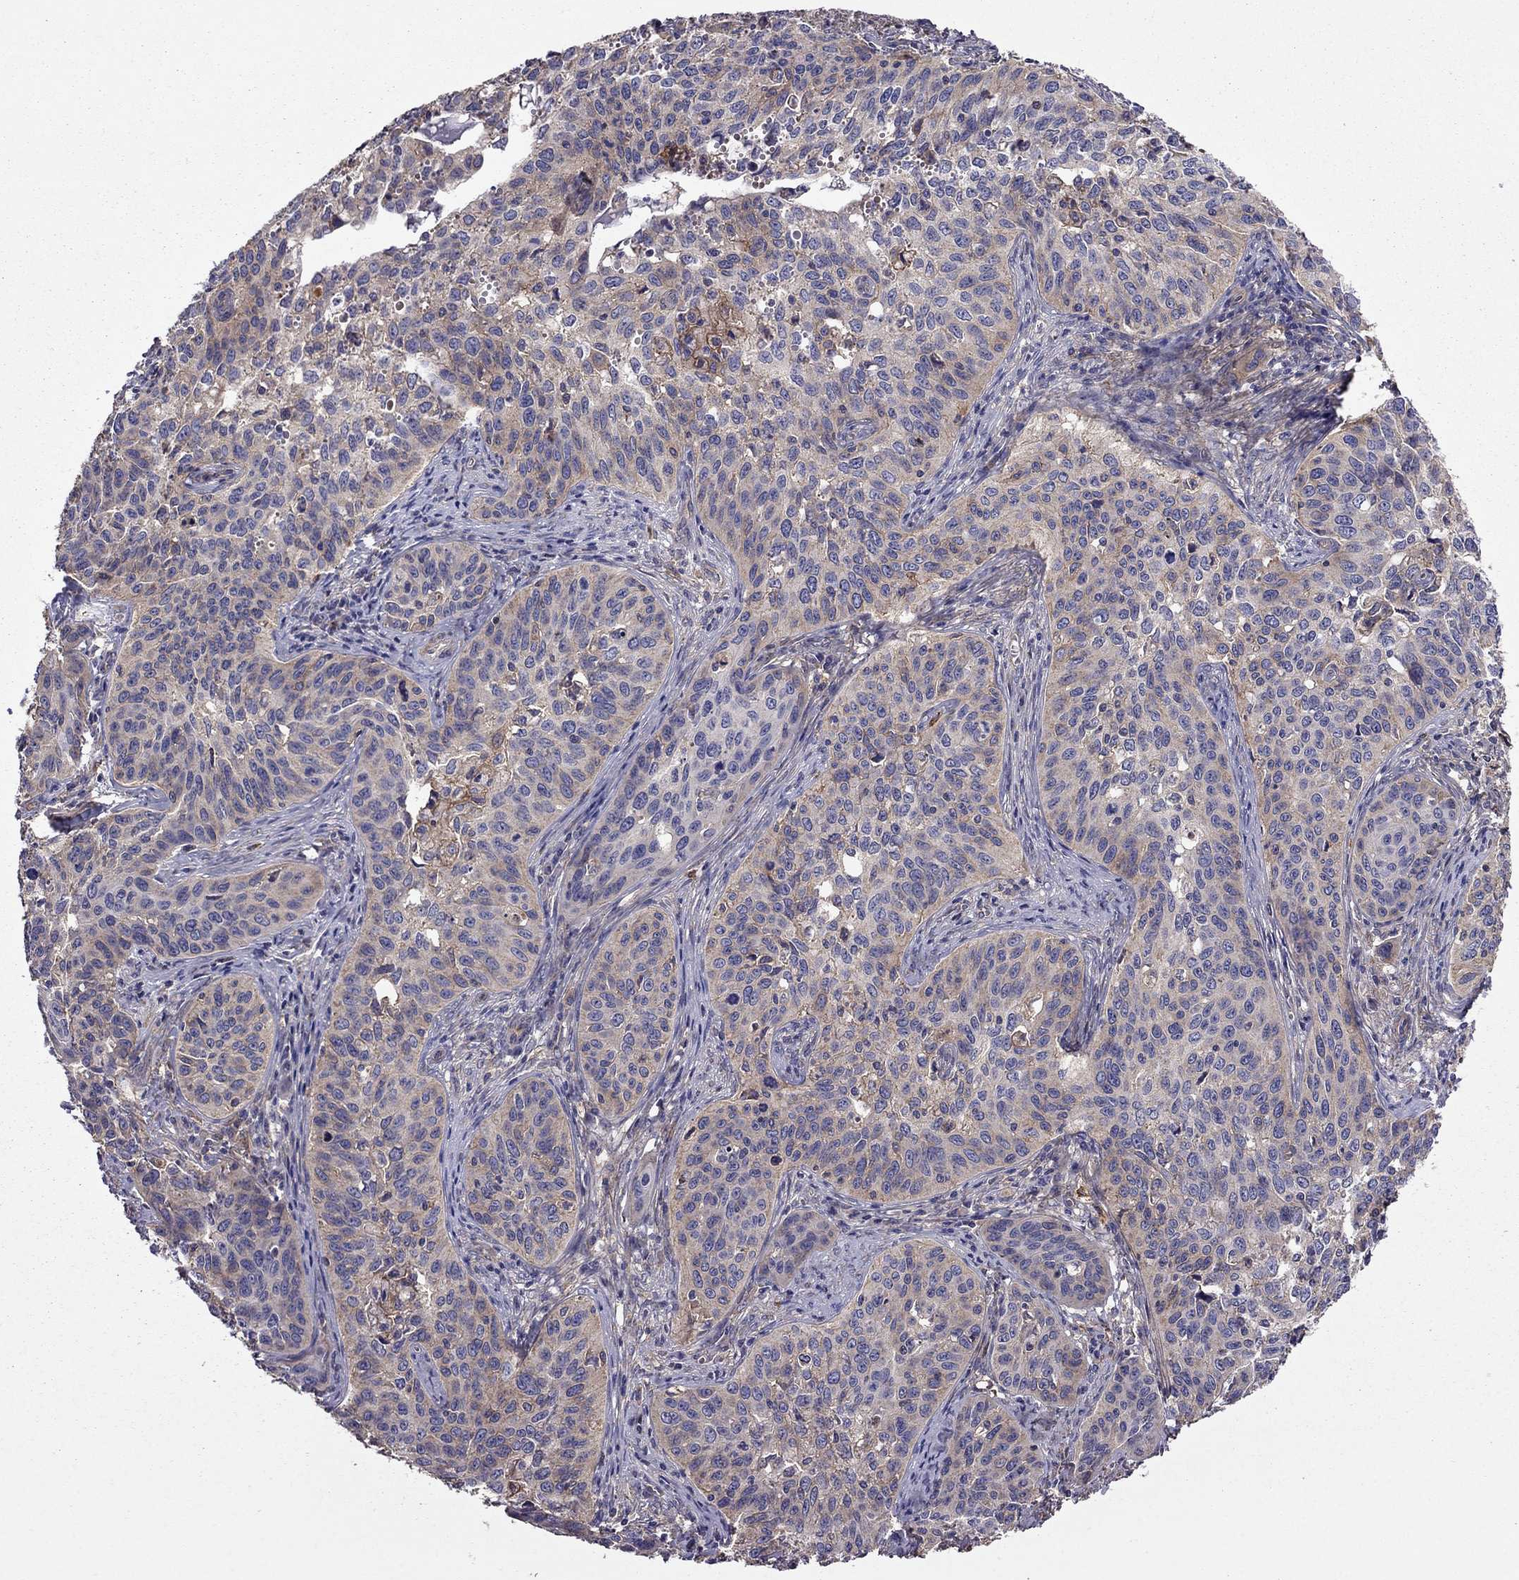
{"staining": {"intensity": "weak", "quantity": ">75%", "location": "cytoplasmic/membranous"}, "tissue": "cervical cancer", "cell_type": "Tumor cells", "image_type": "cancer", "snomed": [{"axis": "morphology", "description": "Squamous cell carcinoma, NOS"}, {"axis": "topography", "description": "Cervix"}], "caption": "Cervical cancer stained for a protein exhibits weak cytoplasmic/membranous positivity in tumor cells.", "gene": "ITGB1", "patient": {"sex": "female", "age": 31}}